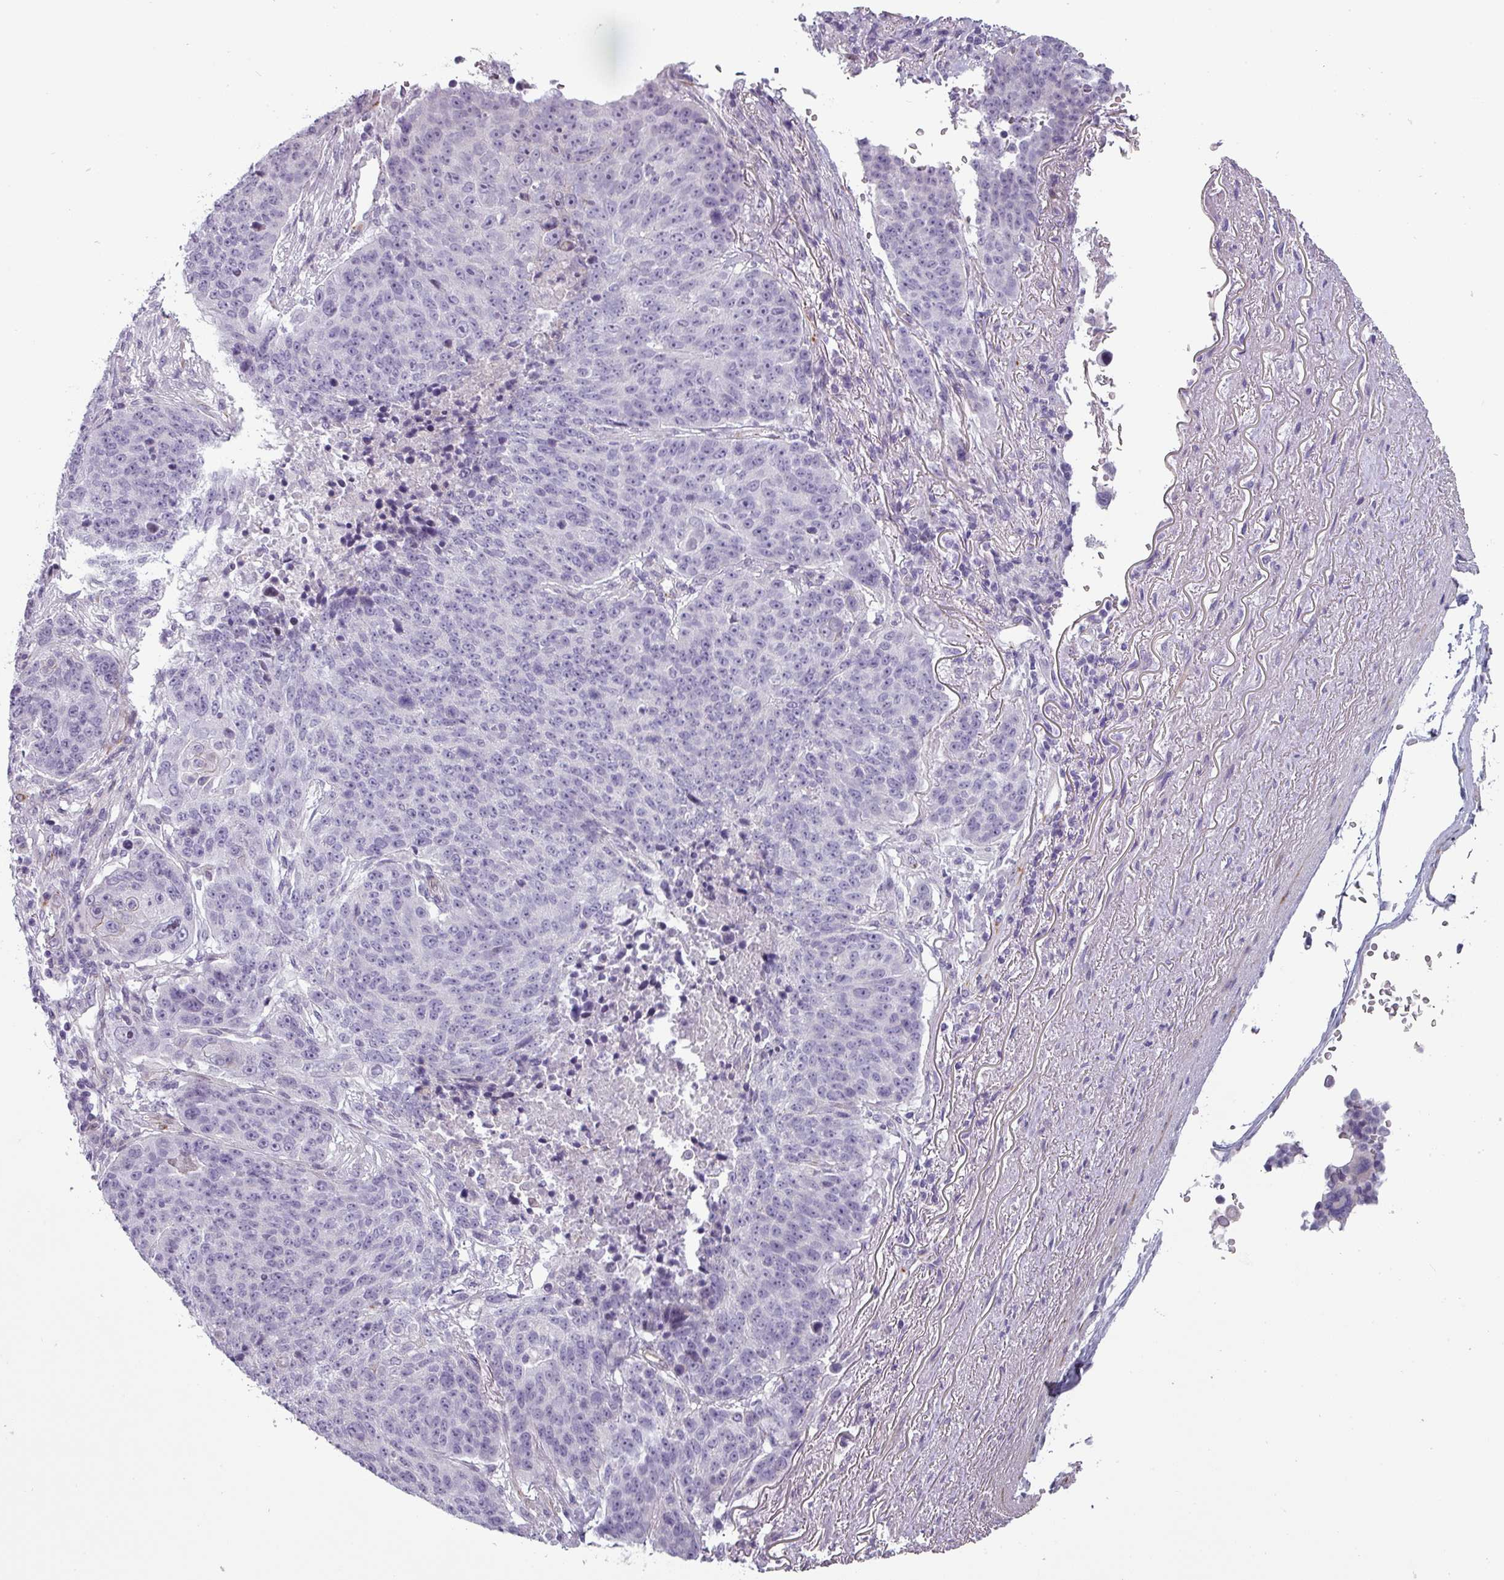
{"staining": {"intensity": "negative", "quantity": "none", "location": "none"}, "tissue": "lung cancer", "cell_type": "Tumor cells", "image_type": "cancer", "snomed": [{"axis": "morphology", "description": "Normal tissue, NOS"}, {"axis": "morphology", "description": "Squamous cell carcinoma, NOS"}, {"axis": "topography", "description": "Lymph node"}, {"axis": "topography", "description": "Lung"}], "caption": "Immunohistochemistry (IHC) image of neoplastic tissue: human lung cancer stained with DAB (3,3'-diaminobenzidine) reveals no significant protein positivity in tumor cells. (Brightfield microscopy of DAB IHC at high magnification).", "gene": "CHRDL1", "patient": {"sex": "male", "age": 66}}